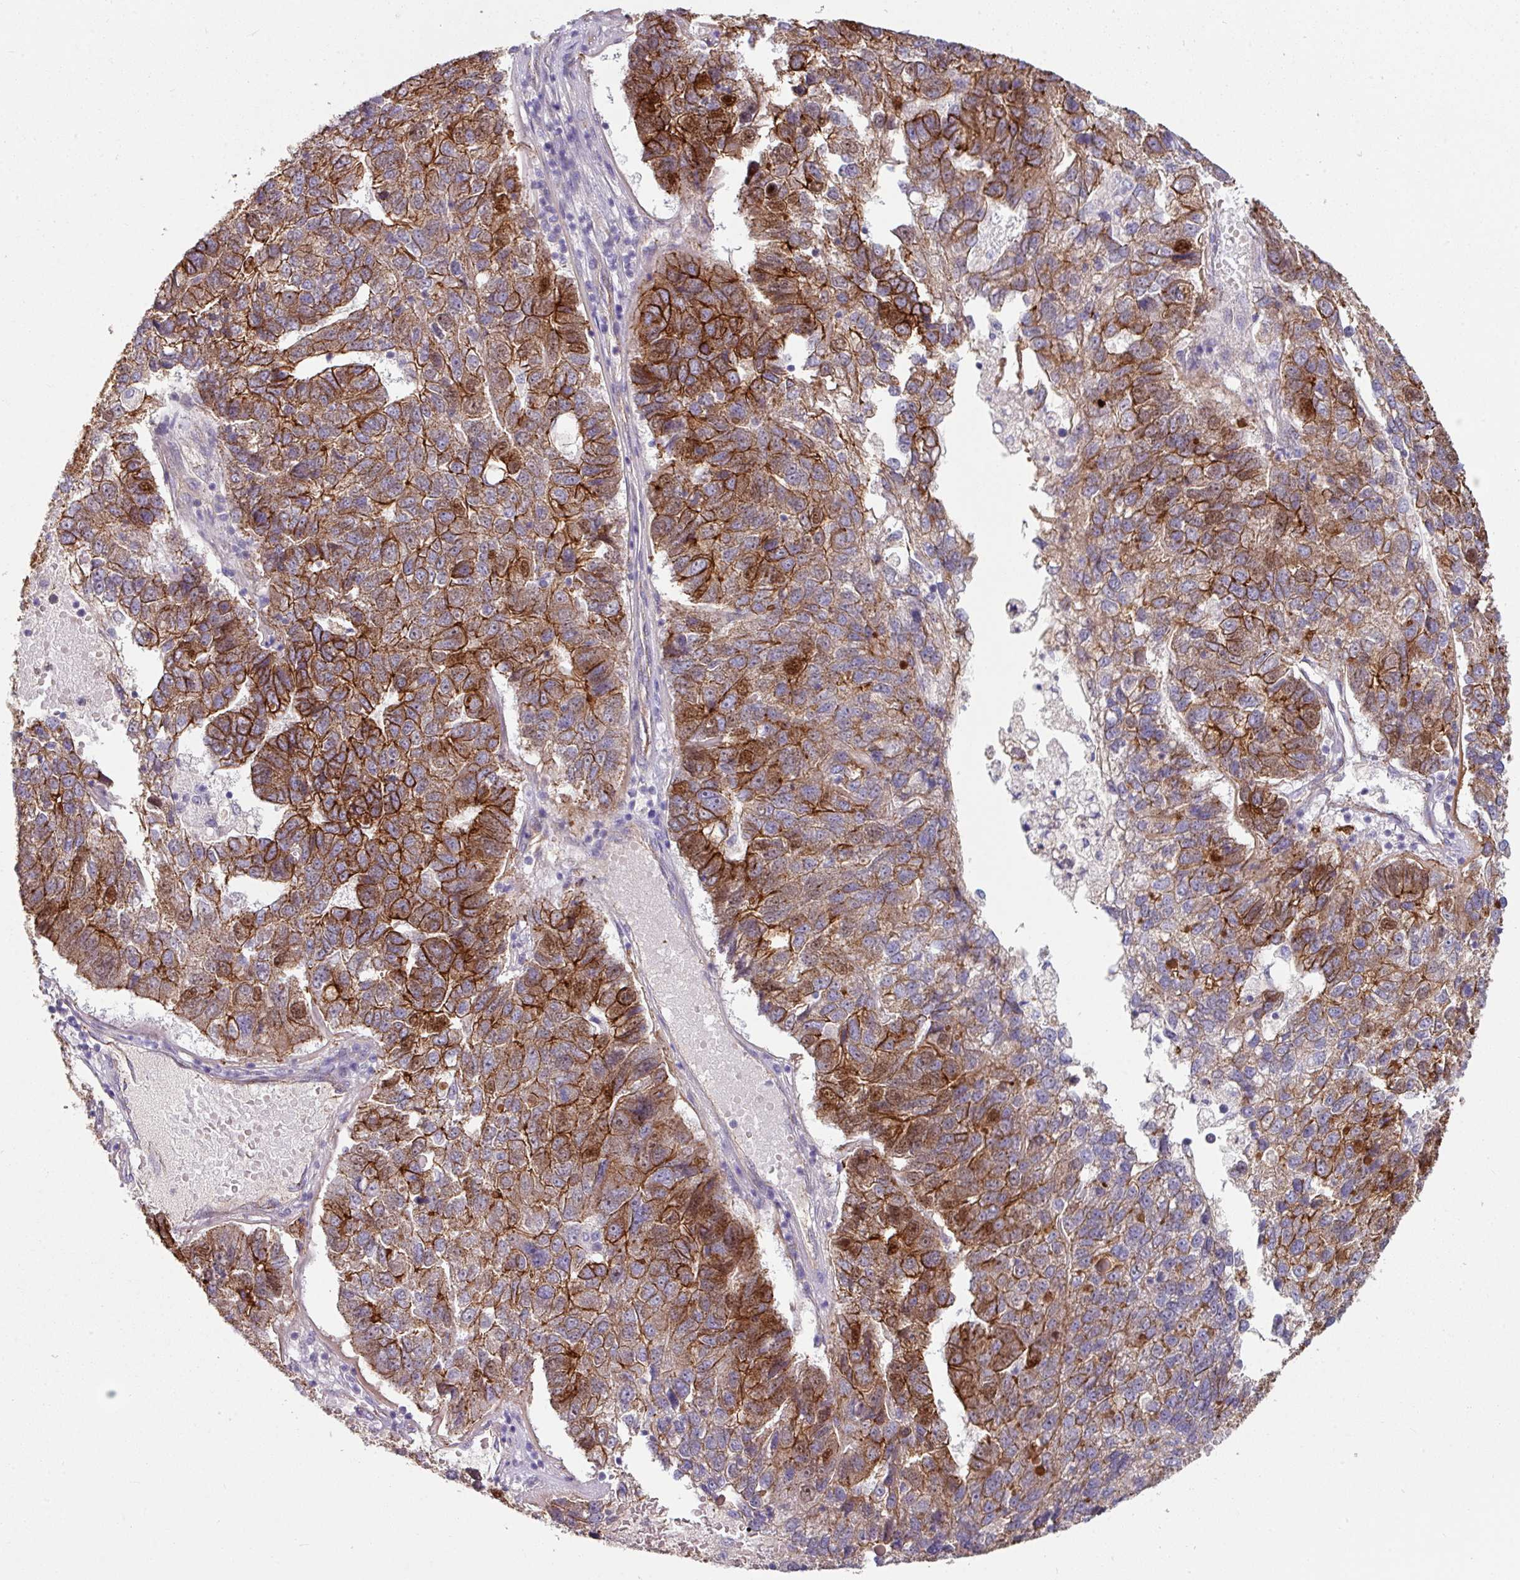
{"staining": {"intensity": "strong", "quantity": ">75%", "location": "cytoplasmic/membranous"}, "tissue": "pancreatic cancer", "cell_type": "Tumor cells", "image_type": "cancer", "snomed": [{"axis": "morphology", "description": "Adenocarcinoma, NOS"}, {"axis": "topography", "description": "Pancreas"}], "caption": "High-power microscopy captured an IHC micrograph of pancreatic cancer (adenocarcinoma), revealing strong cytoplasmic/membranous positivity in about >75% of tumor cells. (IHC, brightfield microscopy, high magnification).", "gene": "JUP", "patient": {"sex": "female", "age": 61}}